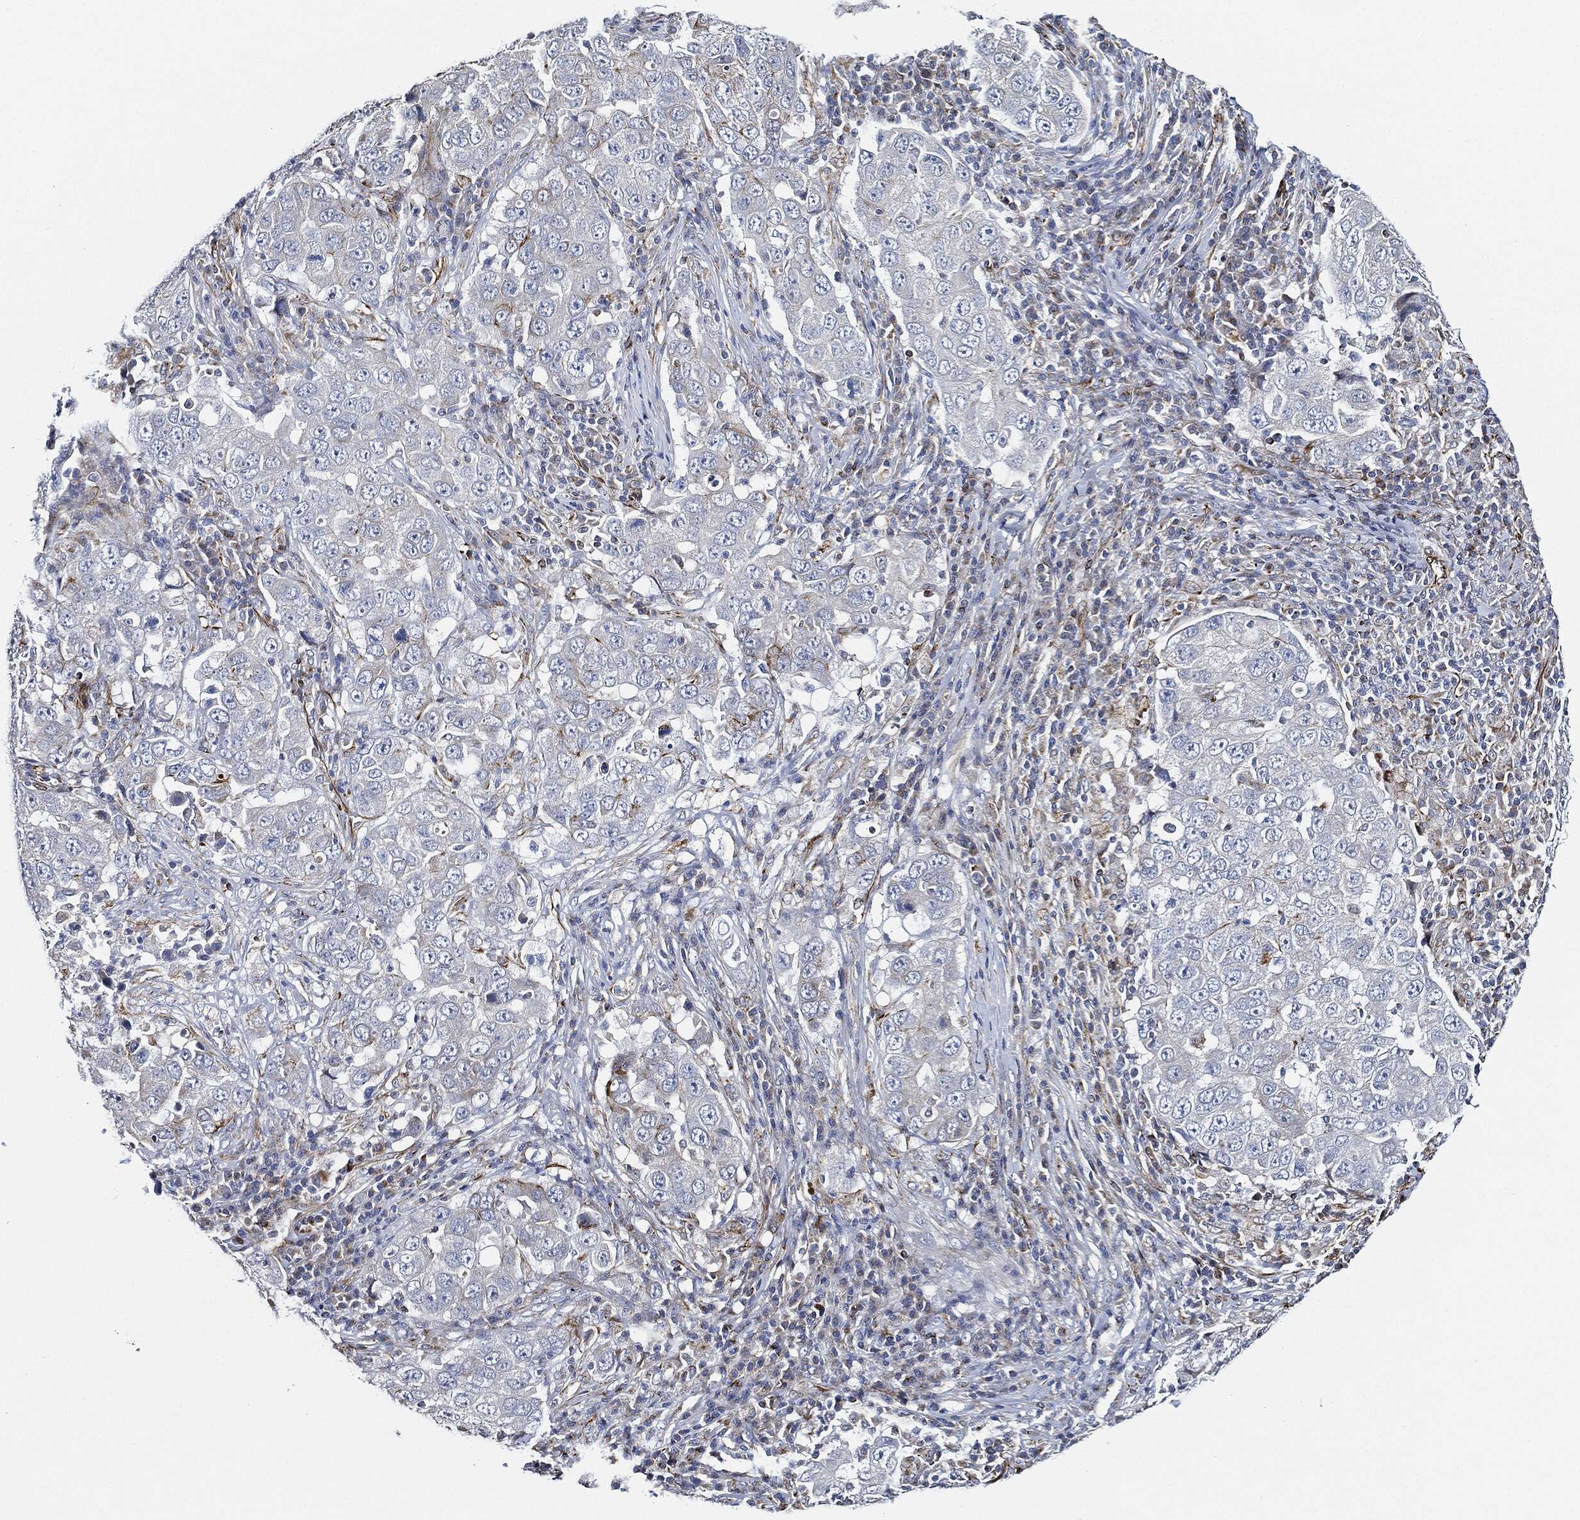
{"staining": {"intensity": "negative", "quantity": "none", "location": "none"}, "tissue": "lung cancer", "cell_type": "Tumor cells", "image_type": "cancer", "snomed": [{"axis": "morphology", "description": "Adenocarcinoma, NOS"}, {"axis": "topography", "description": "Lung"}], "caption": "This histopathology image is of lung cancer (adenocarcinoma) stained with immunohistochemistry to label a protein in brown with the nuclei are counter-stained blue. There is no expression in tumor cells.", "gene": "THSD1", "patient": {"sex": "male", "age": 73}}